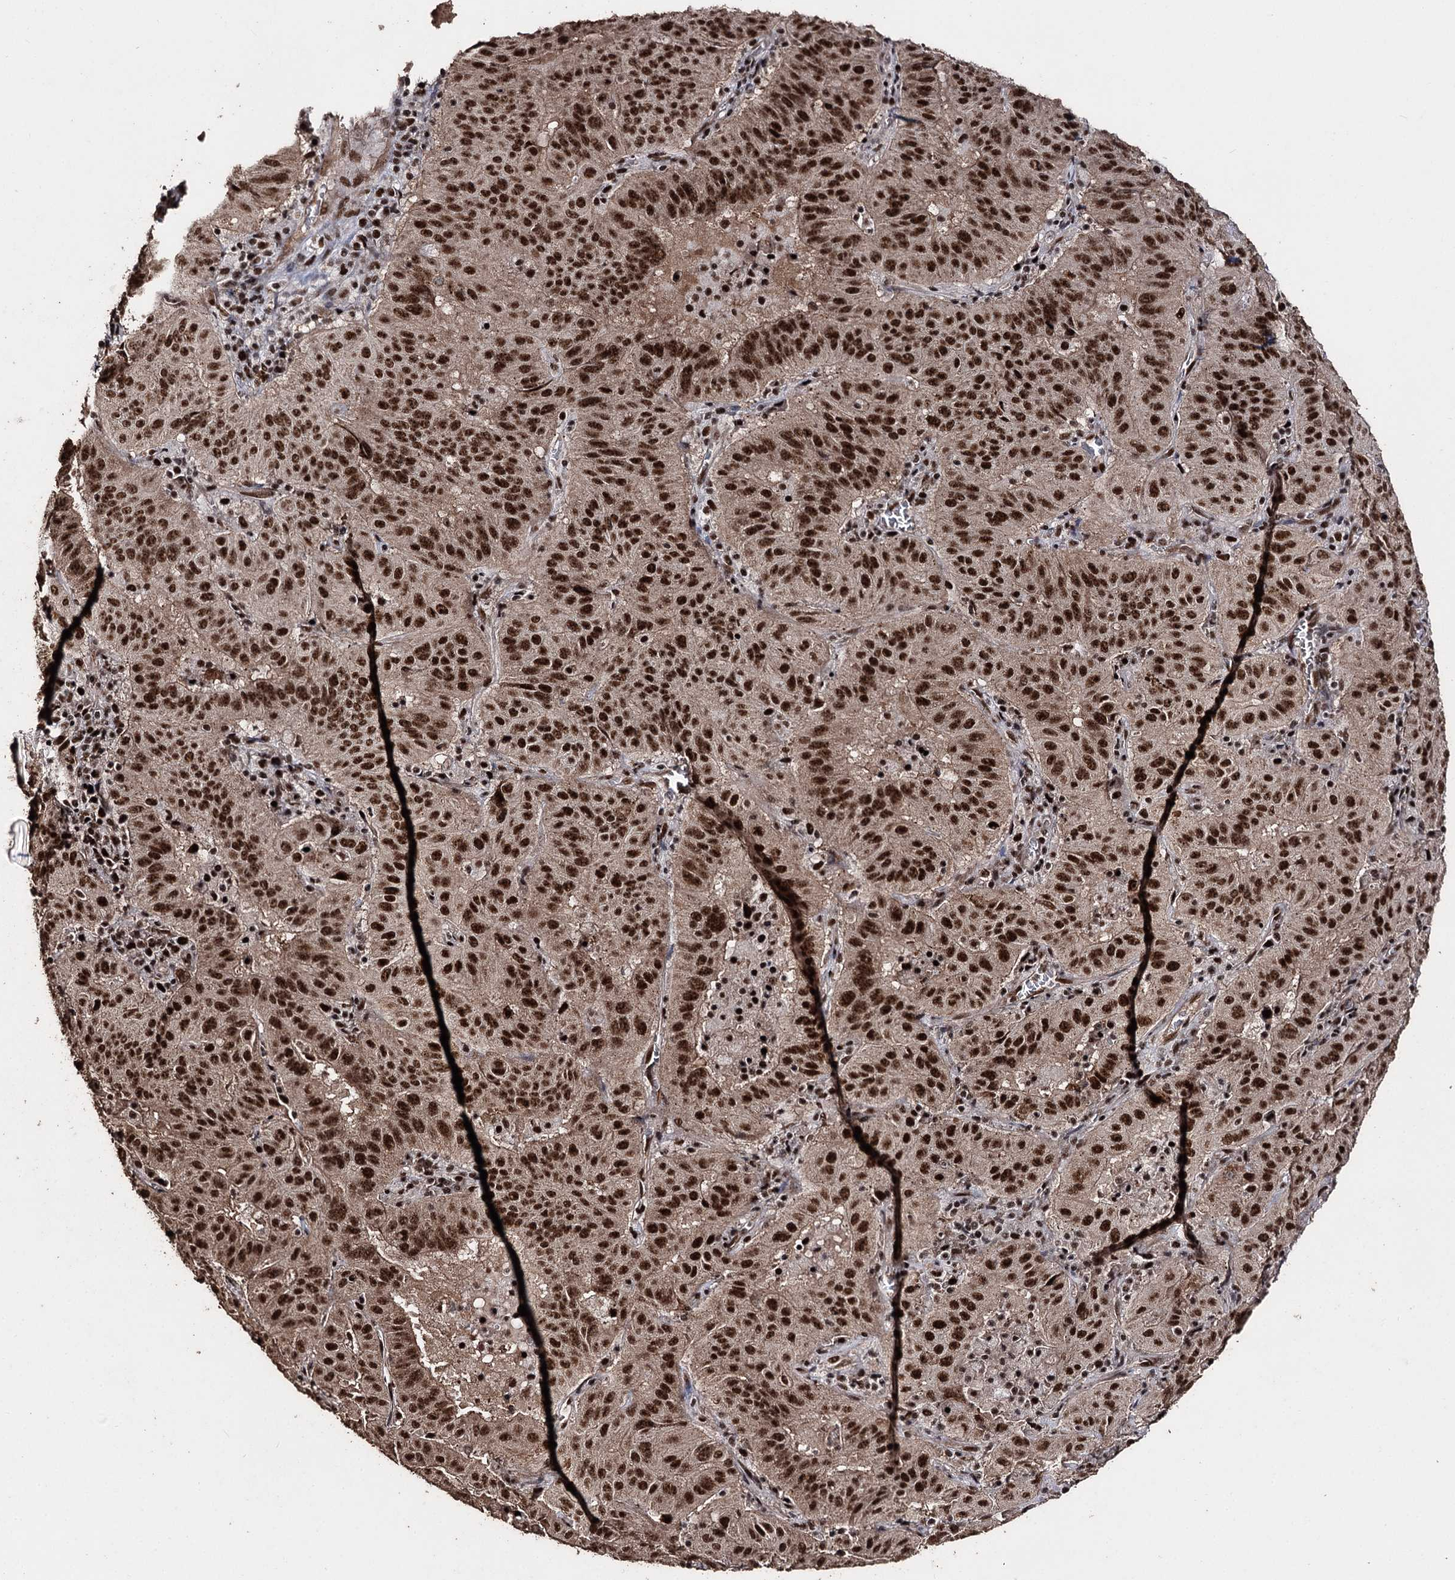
{"staining": {"intensity": "strong", "quantity": ">75%", "location": "nuclear"}, "tissue": "pancreatic cancer", "cell_type": "Tumor cells", "image_type": "cancer", "snomed": [{"axis": "morphology", "description": "Adenocarcinoma, NOS"}, {"axis": "topography", "description": "Pancreas"}], "caption": "IHC of human pancreatic adenocarcinoma reveals high levels of strong nuclear expression in approximately >75% of tumor cells.", "gene": "U2SURP", "patient": {"sex": "male", "age": 63}}